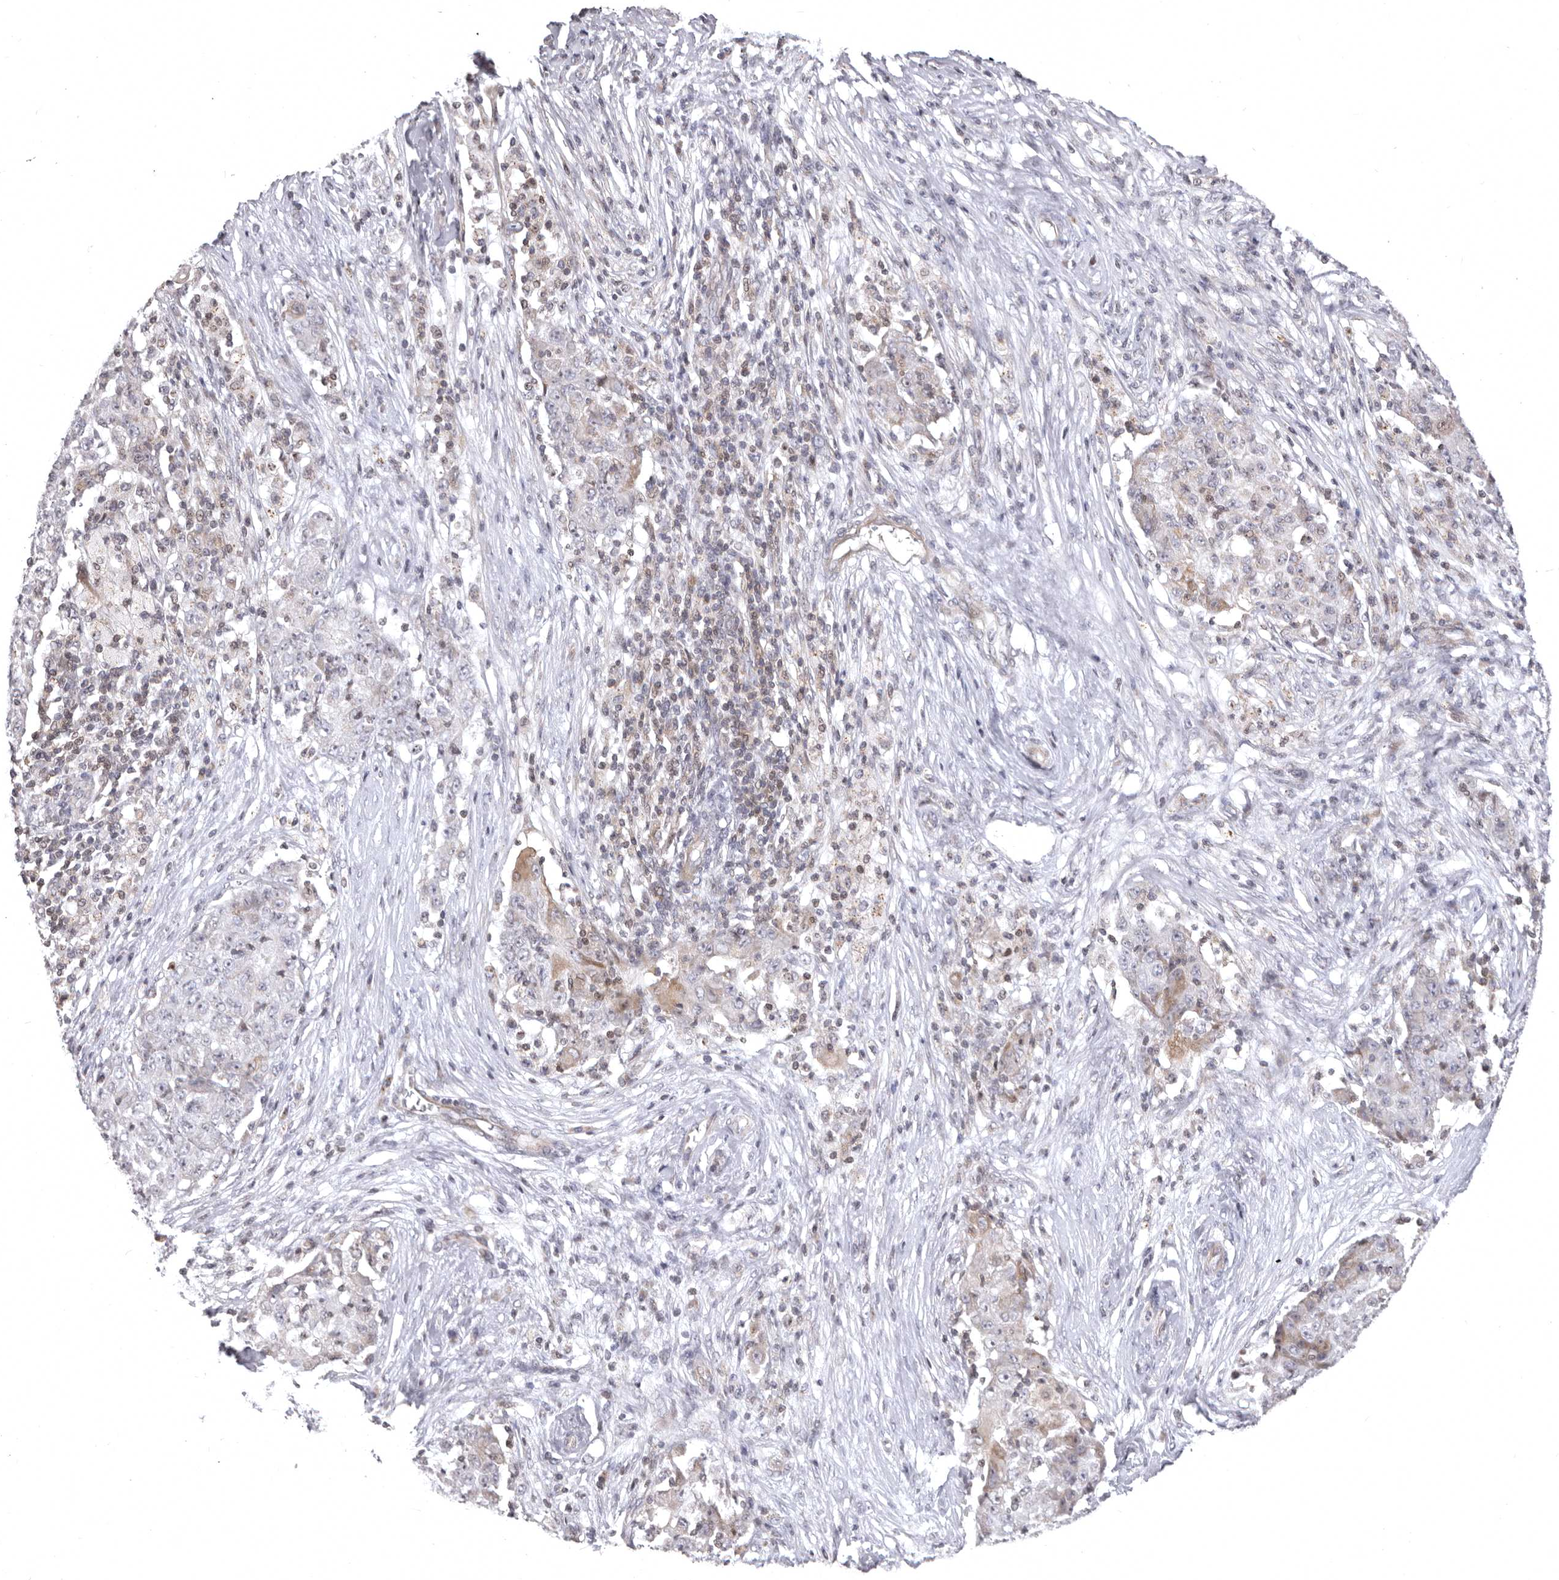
{"staining": {"intensity": "moderate", "quantity": "<25%", "location": "cytoplasmic/membranous"}, "tissue": "ovarian cancer", "cell_type": "Tumor cells", "image_type": "cancer", "snomed": [{"axis": "morphology", "description": "Carcinoma, endometroid"}, {"axis": "topography", "description": "Ovary"}], "caption": "Ovarian endometroid carcinoma stained with DAB immunohistochemistry shows low levels of moderate cytoplasmic/membranous positivity in about <25% of tumor cells.", "gene": "AZIN1", "patient": {"sex": "female", "age": 42}}